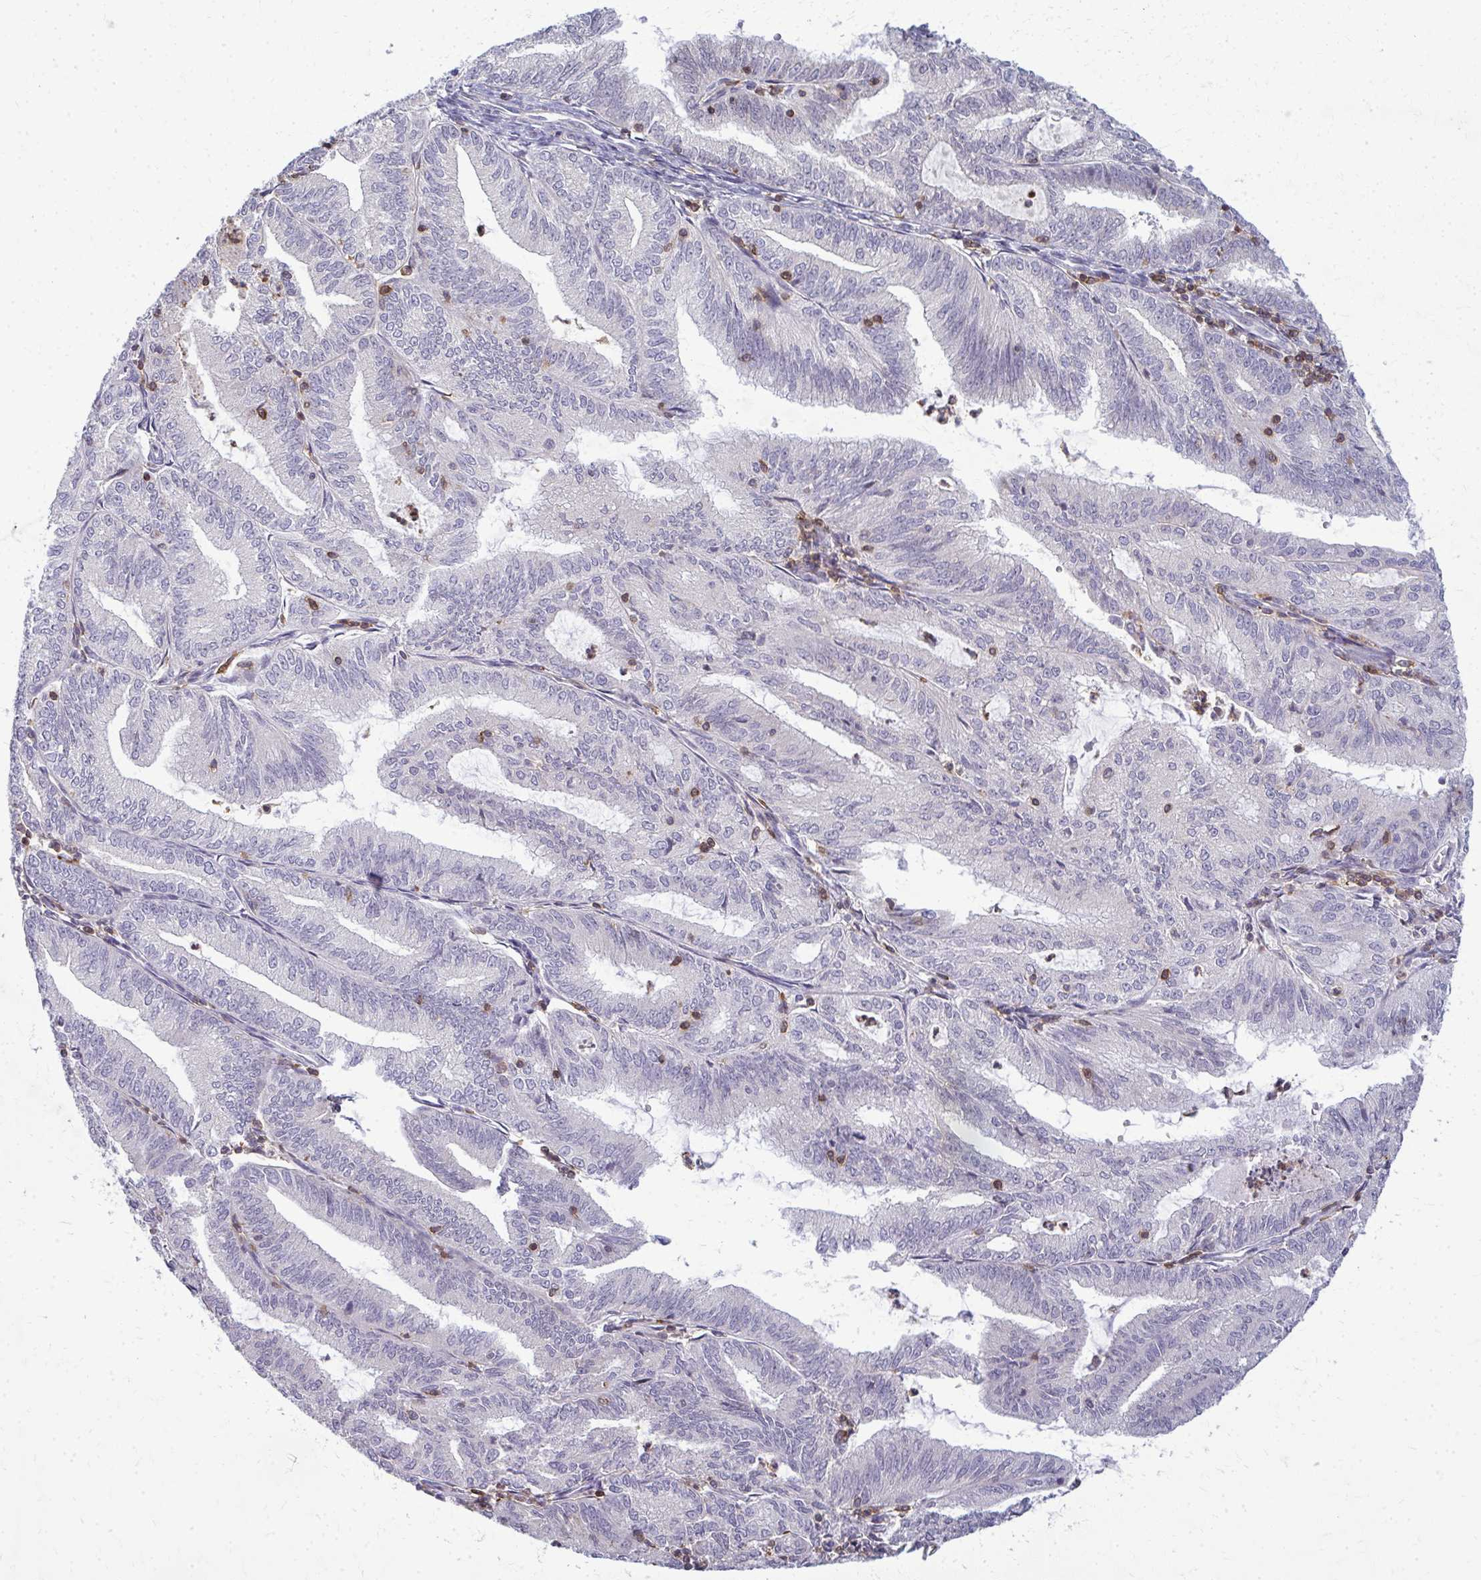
{"staining": {"intensity": "negative", "quantity": "none", "location": "none"}, "tissue": "endometrial cancer", "cell_type": "Tumor cells", "image_type": "cancer", "snomed": [{"axis": "morphology", "description": "Adenocarcinoma, NOS"}, {"axis": "topography", "description": "Endometrium"}], "caption": "This image is of adenocarcinoma (endometrial) stained with immunohistochemistry to label a protein in brown with the nuclei are counter-stained blue. There is no staining in tumor cells.", "gene": "AP5M1", "patient": {"sex": "female", "age": 70}}